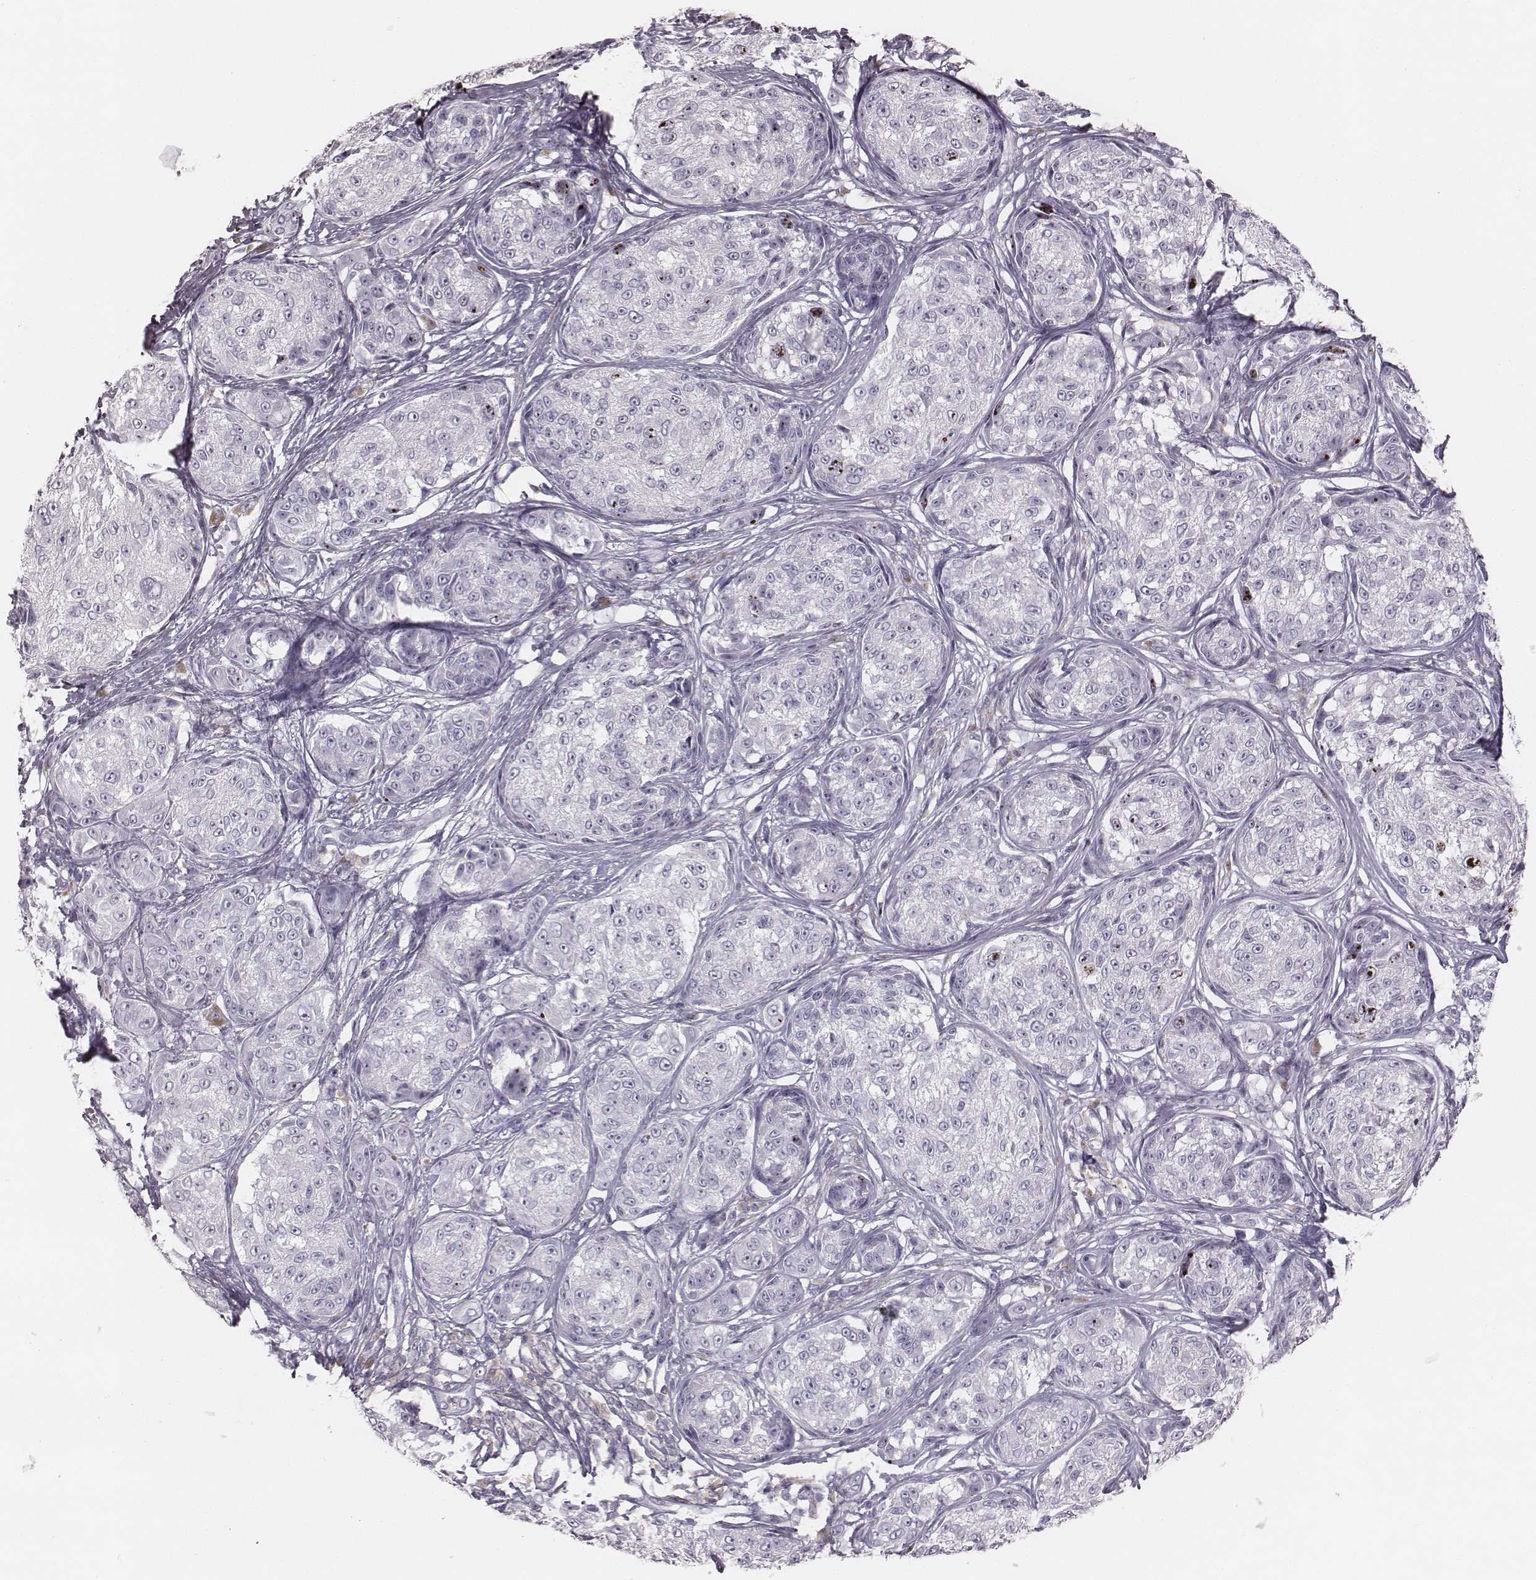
{"staining": {"intensity": "negative", "quantity": "none", "location": "none"}, "tissue": "melanoma", "cell_type": "Tumor cells", "image_type": "cancer", "snomed": [{"axis": "morphology", "description": "Malignant melanoma, NOS"}, {"axis": "topography", "description": "Skin"}], "caption": "Immunohistochemical staining of melanoma shows no significant positivity in tumor cells.", "gene": "ZNF365", "patient": {"sex": "male", "age": 61}}